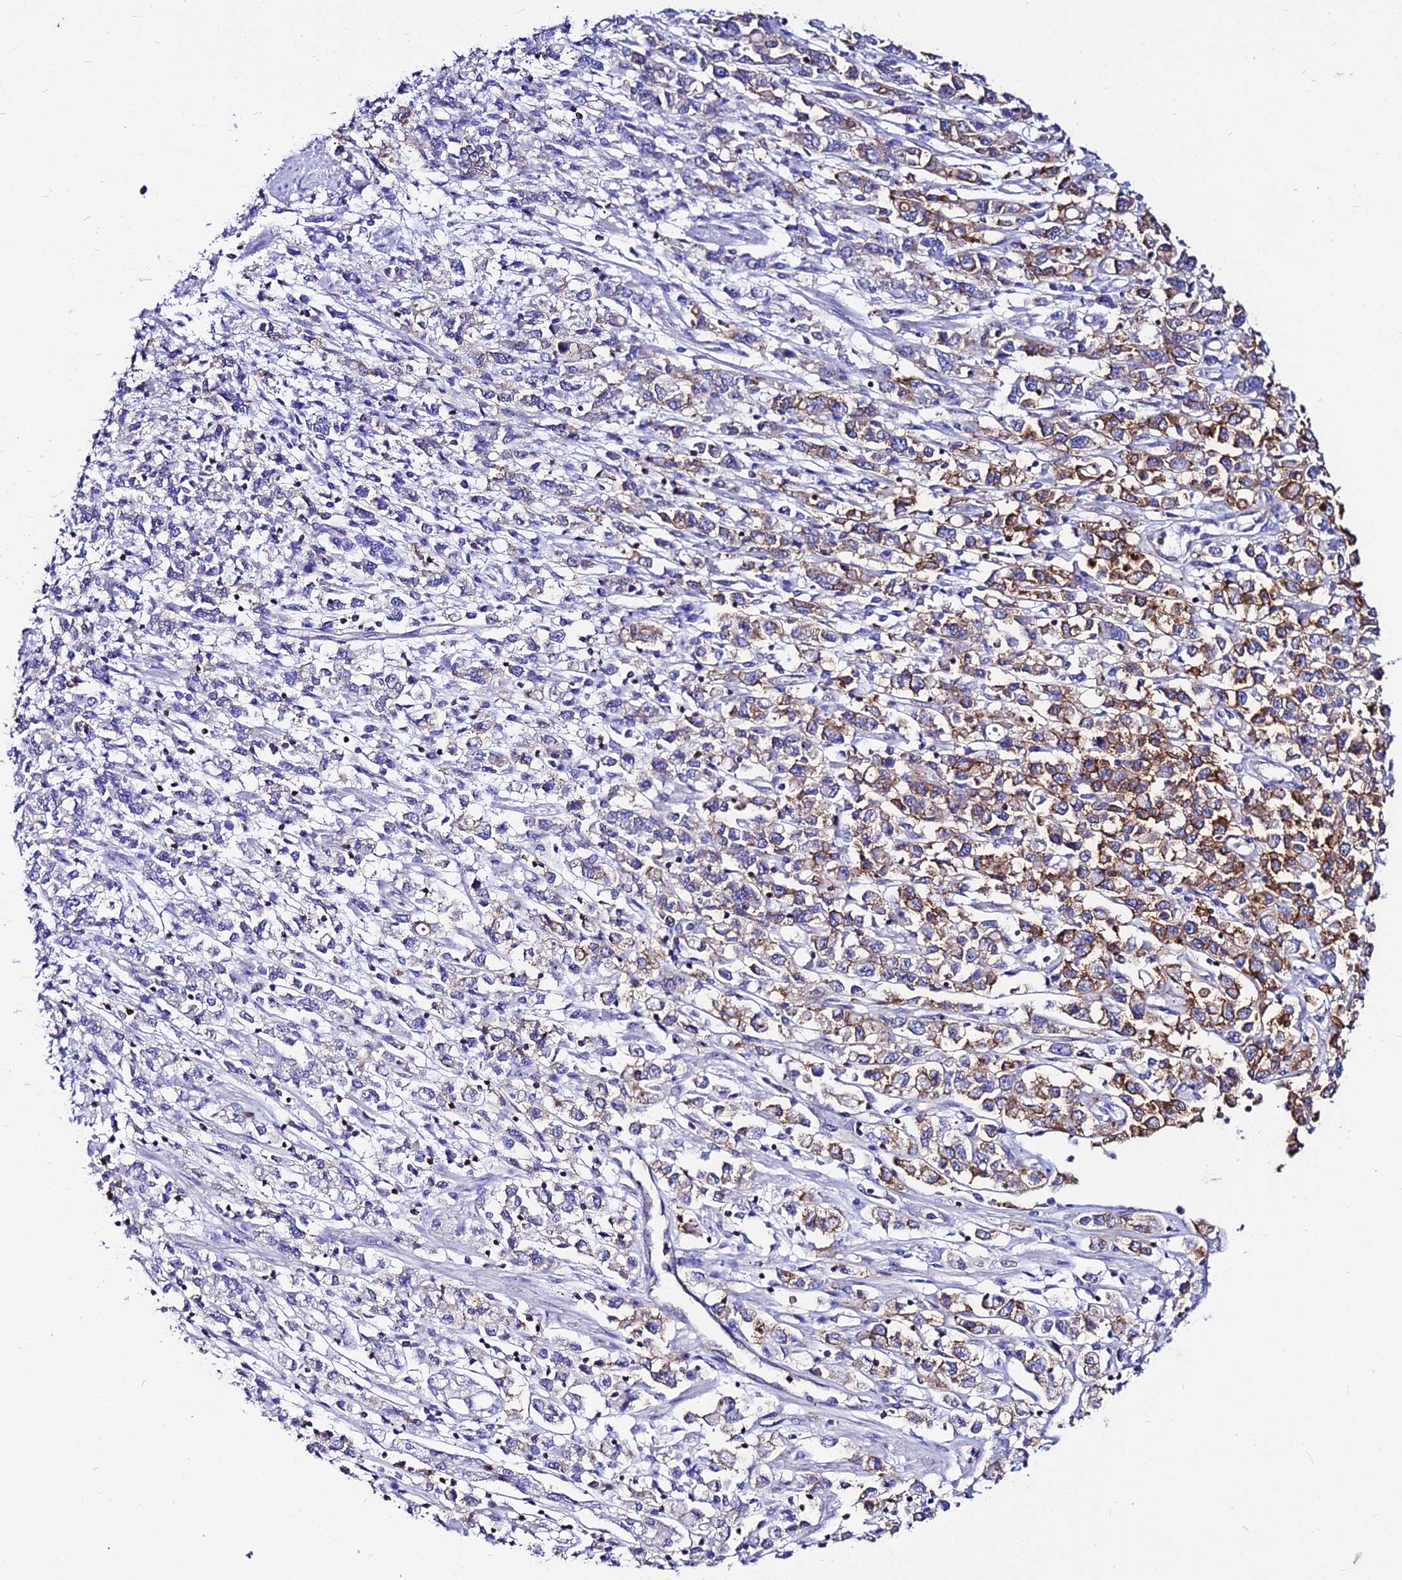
{"staining": {"intensity": "moderate", "quantity": "25%-75%", "location": "cytoplasmic/membranous"}, "tissue": "stomach cancer", "cell_type": "Tumor cells", "image_type": "cancer", "snomed": [{"axis": "morphology", "description": "Adenocarcinoma, NOS"}, {"axis": "topography", "description": "Stomach"}], "caption": "A brown stain shows moderate cytoplasmic/membranous positivity of a protein in adenocarcinoma (stomach) tumor cells.", "gene": "S100A16", "patient": {"sex": "female", "age": 76}}